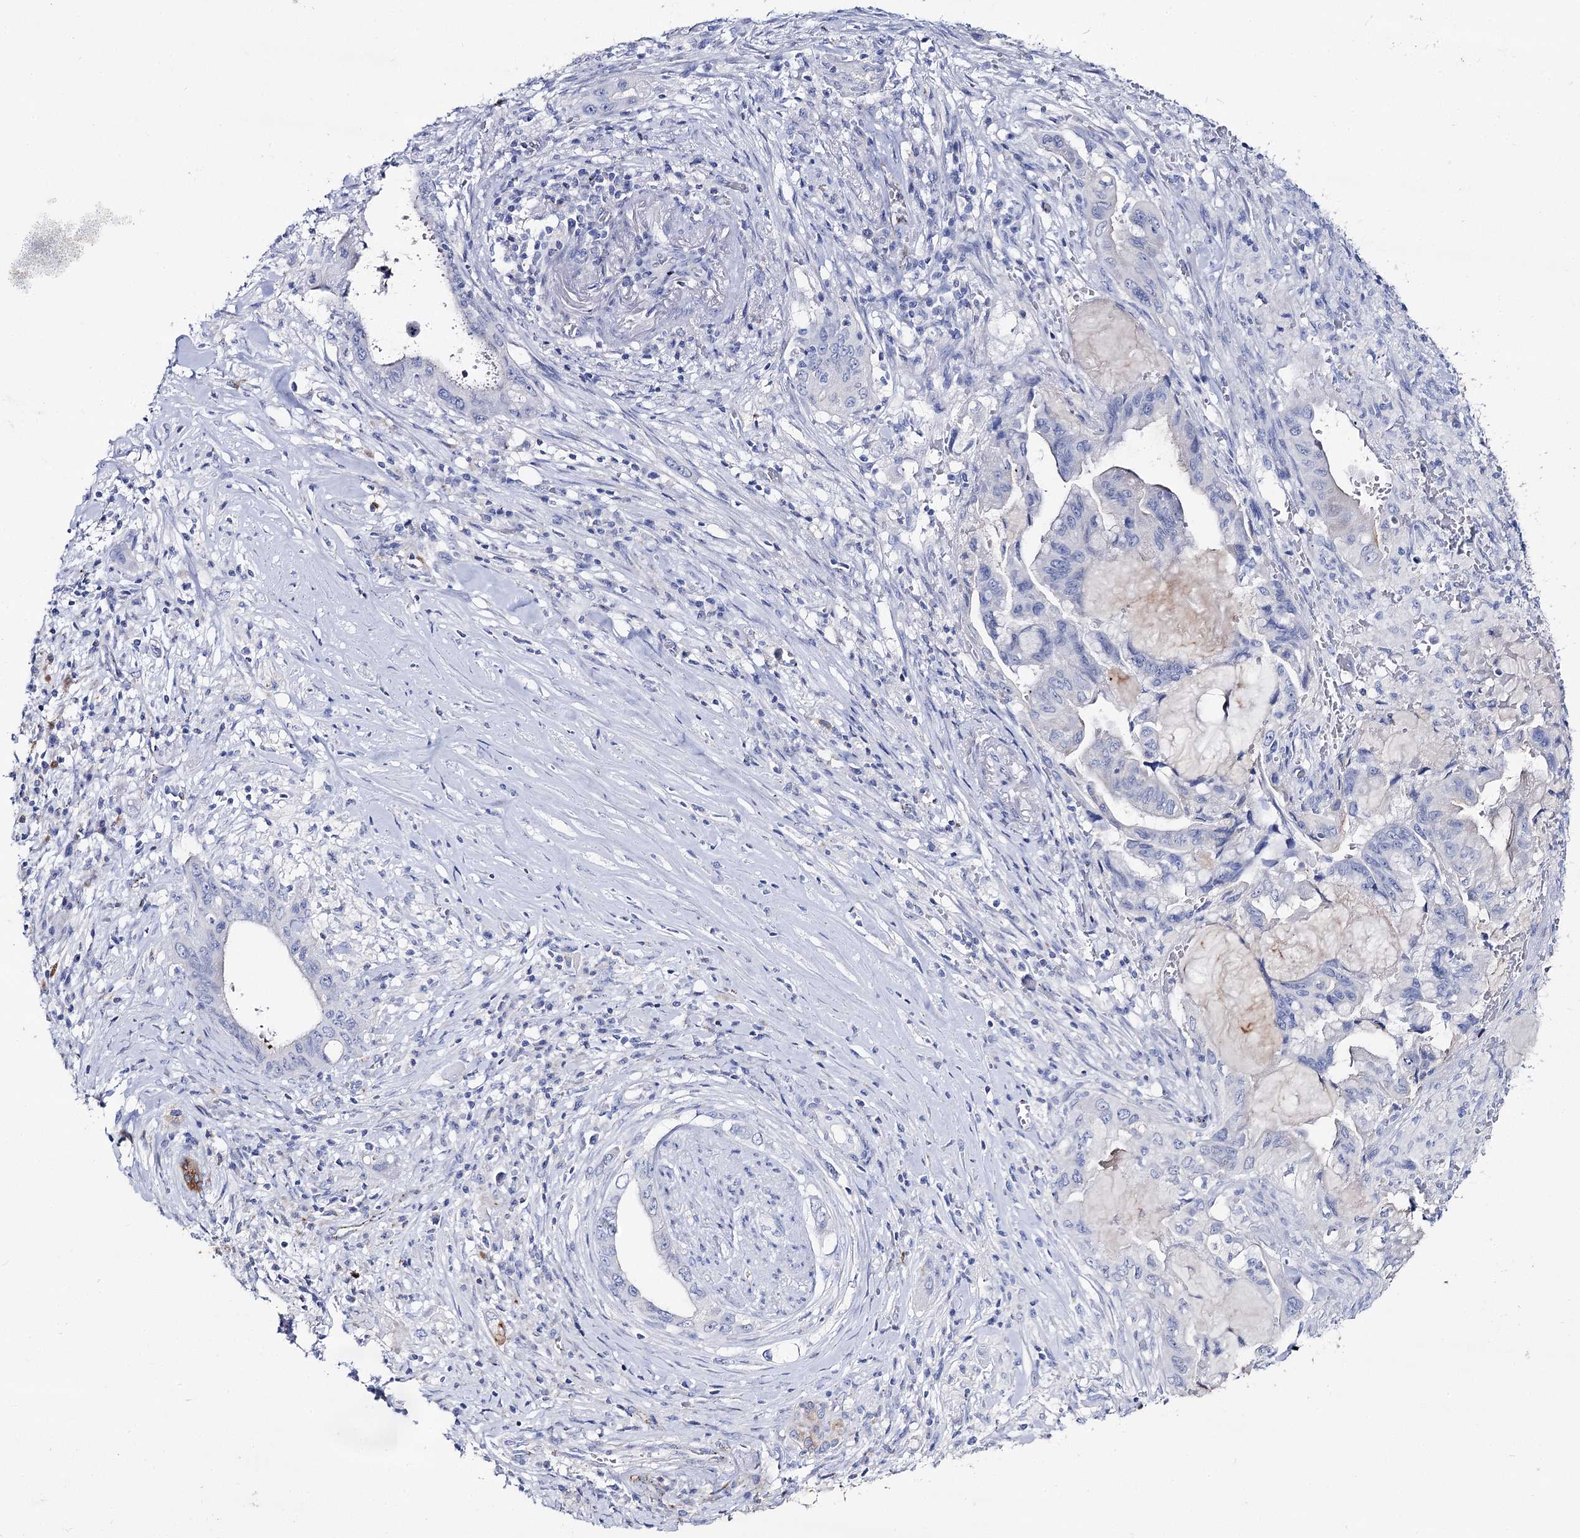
{"staining": {"intensity": "negative", "quantity": "none", "location": "none"}, "tissue": "pancreatic cancer", "cell_type": "Tumor cells", "image_type": "cancer", "snomed": [{"axis": "morphology", "description": "Adenocarcinoma, NOS"}, {"axis": "topography", "description": "Pancreas"}], "caption": "This photomicrograph is of adenocarcinoma (pancreatic) stained with immunohistochemistry (IHC) to label a protein in brown with the nuclei are counter-stained blue. There is no staining in tumor cells. (Brightfield microscopy of DAB (3,3'-diaminobenzidine) IHC at high magnification).", "gene": "SLC3A1", "patient": {"sex": "female", "age": 73}}